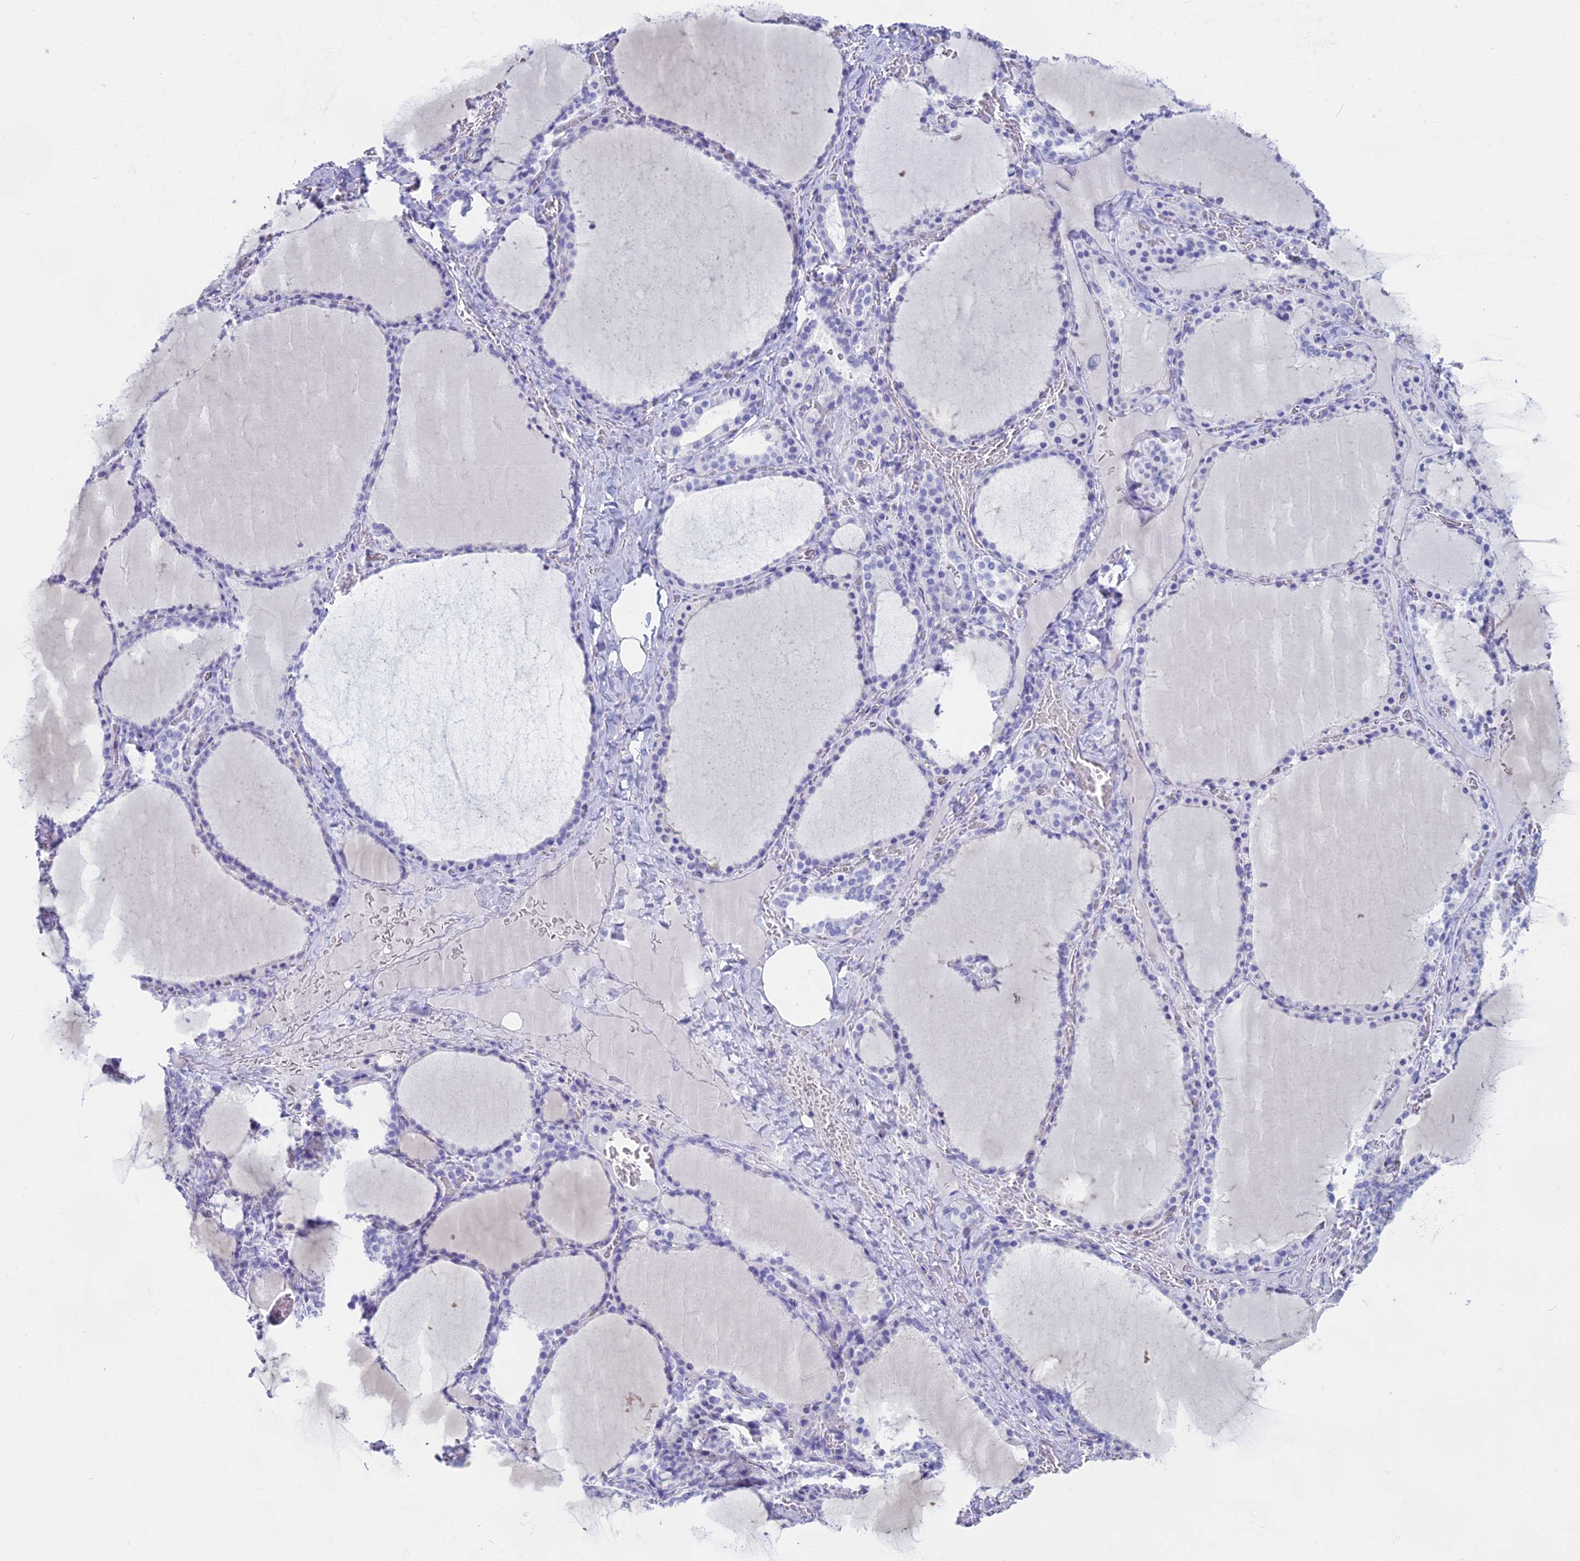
{"staining": {"intensity": "negative", "quantity": "none", "location": "none"}, "tissue": "thyroid gland", "cell_type": "Glandular cells", "image_type": "normal", "snomed": [{"axis": "morphology", "description": "Normal tissue, NOS"}, {"axis": "topography", "description": "Thyroid gland"}], "caption": "IHC image of benign thyroid gland: human thyroid gland stained with DAB displays no significant protein staining in glandular cells. The staining is performed using DAB (3,3'-diaminobenzidine) brown chromogen with nuclei counter-stained in using hematoxylin.", "gene": "UNC80", "patient": {"sex": "female", "age": 39}}